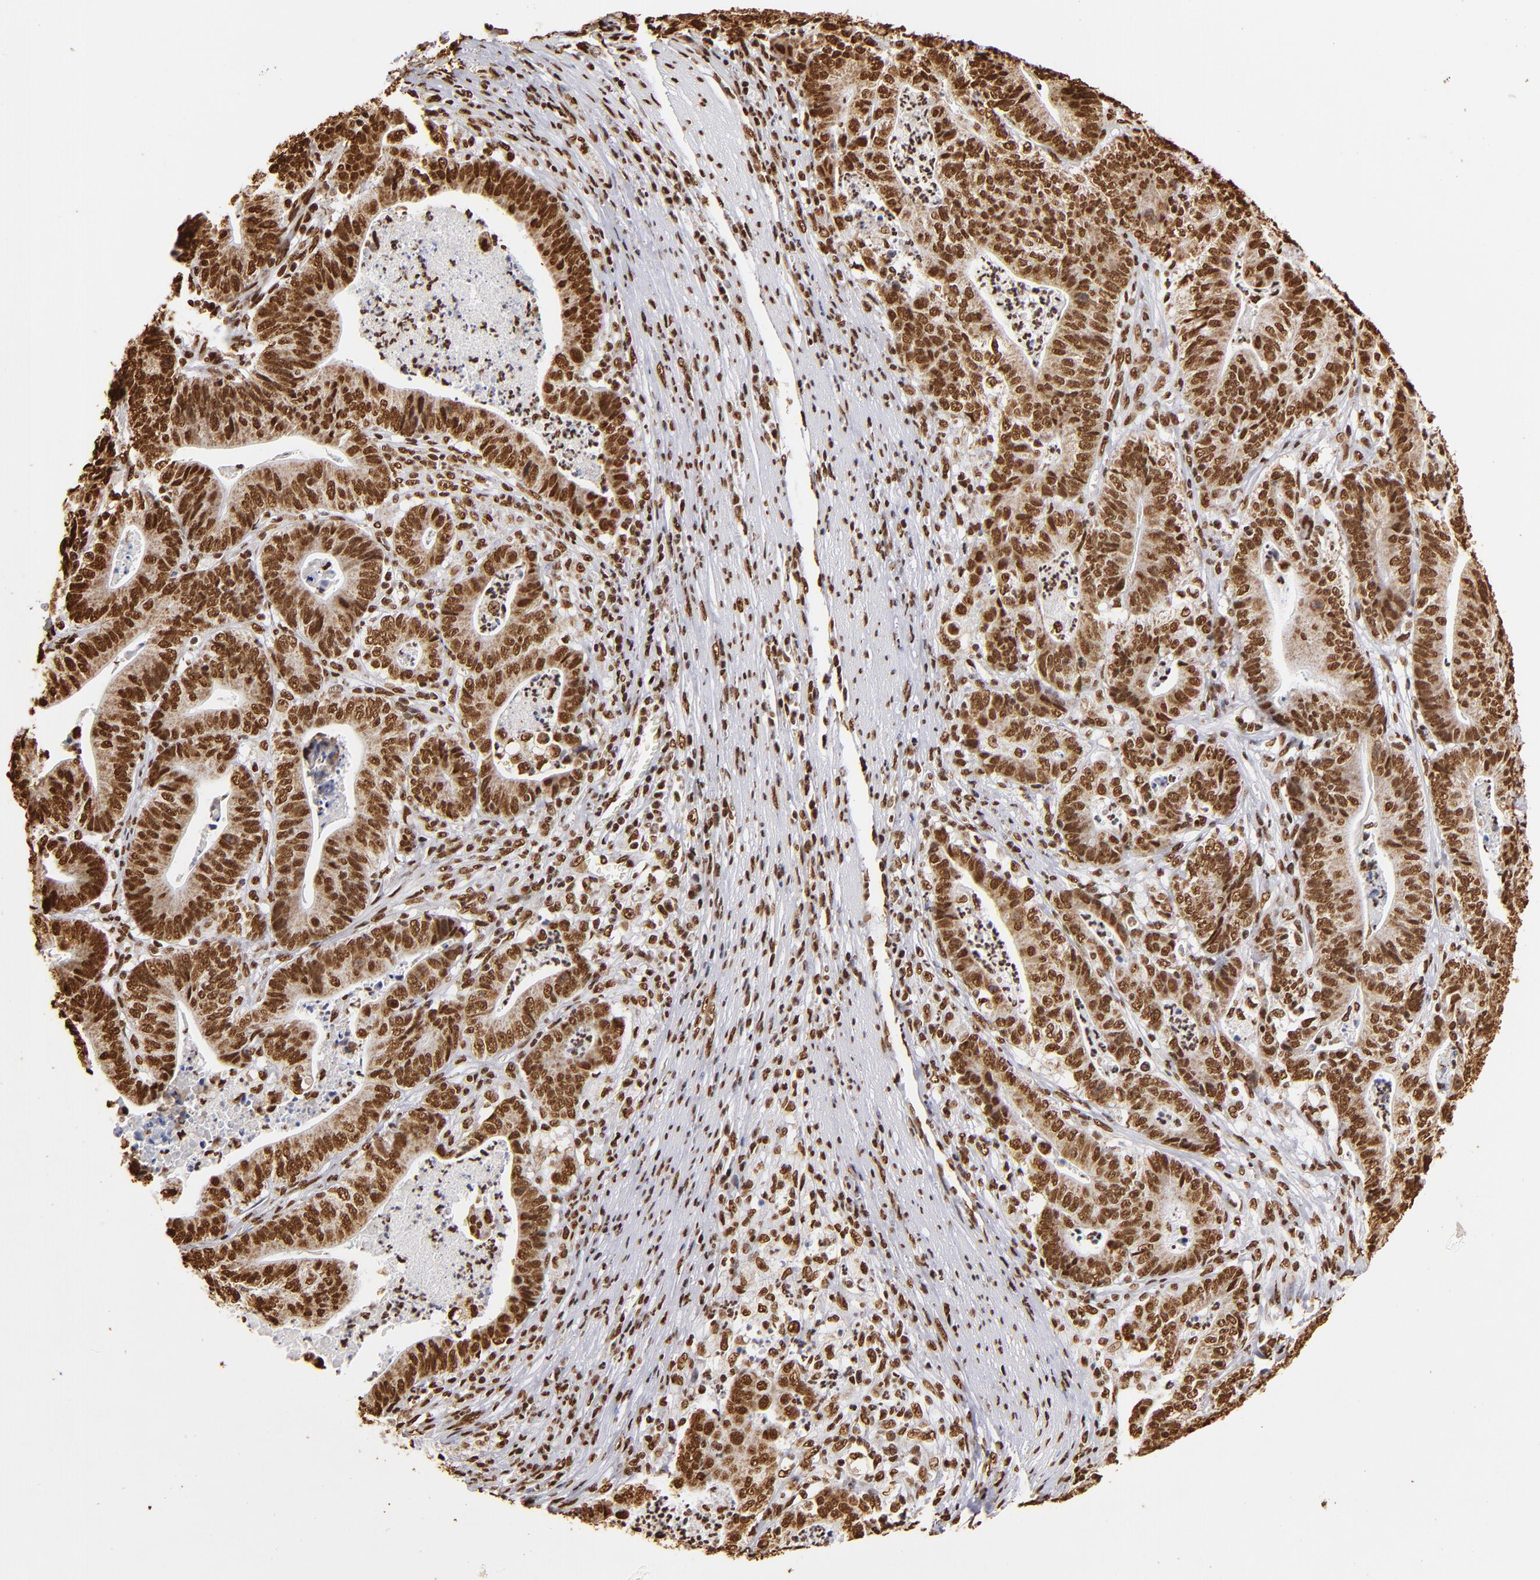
{"staining": {"intensity": "strong", "quantity": ">75%", "location": "nuclear"}, "tissue": "stomach cancer", "cell_type": "Tumor cells", "image_type": "cancer", "snomed": [{"axis": "morphology", "description": "Adenocarcinoma, NOS"}, {"axis": "topography", "description": "Stomach, lower"}], "caption": "Immunohistochemical staining of human stomach adenocarcinoma shows strong nuclear protein staining in about >75% of tumor cells.", "gene": "ILF3", "patient": {"sex": "female", "age": 86}}